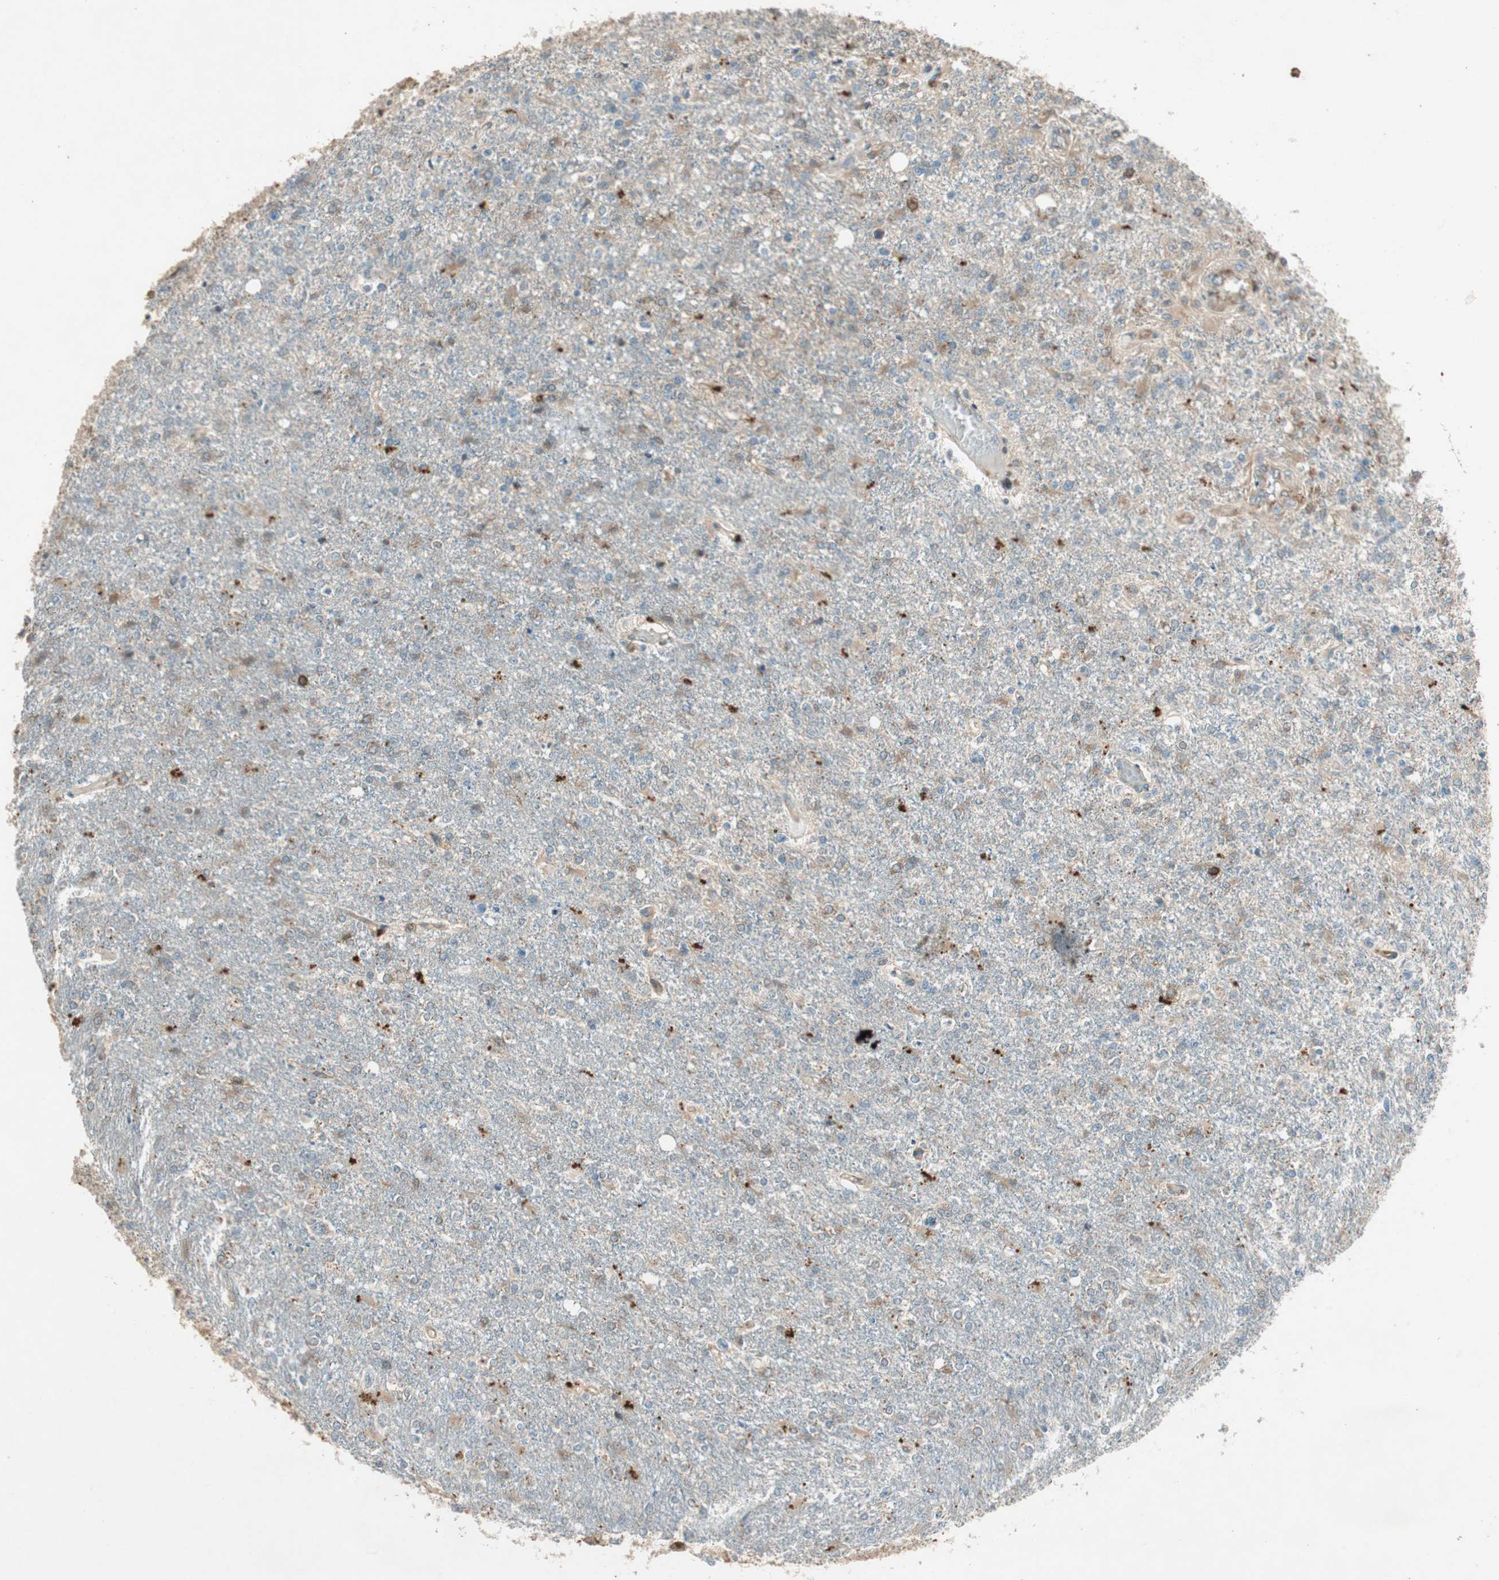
{"staining": {"intensity": "moderate", "quantity": ">75%", "location": "cytoplasmic/membranous"}, "tissue": "glioma", "cell_type": "Tumor cells", "image_type": "cancer", "snomed": [{"axis": "morphology", "description": "Glioma, malignant, High grade"}, {"axis": "topography", "description": "Cerebral cortex"}], "caption": "Human malignant glioma (high-grade) stained for a protein (brown) exhibits moderate cytoplasmic/membranous positive staining in about >75% of tumor cells.", "gene": "CHADL", "patient": {"sex": "male", "age": 76}}